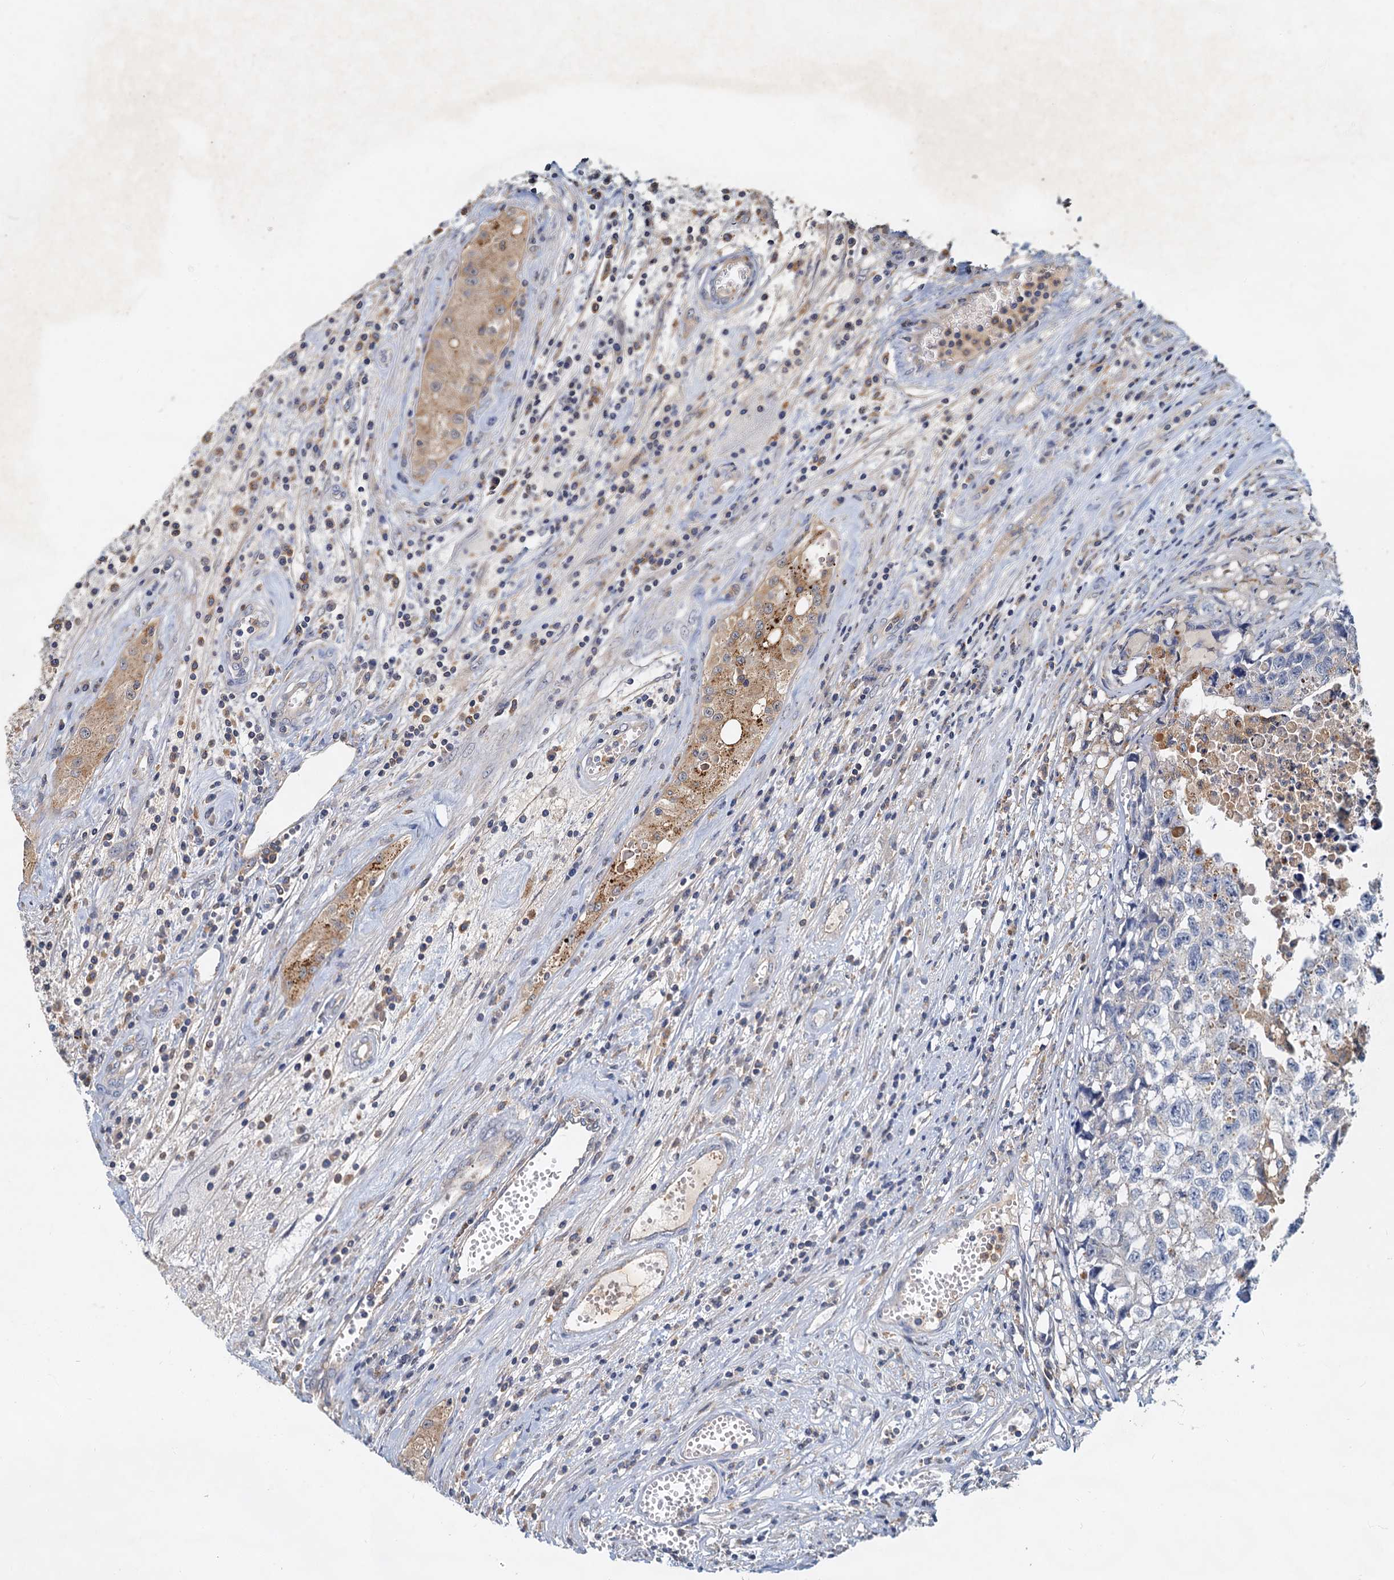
{"staining": {"intensity": "weak", "quantity": "25%-75%", "location": "cytoplasmic/membranous"}, "tissue": "testis cancer", "cell_type": "Tumor cells", "image_type": "cancer", "snomed": [{"axis": "morphology", "description": "Seminoma, NOS"}, {"axis": "morphology", "description": "Carcinoma, Embryonal, NOS"}, {"axis": "topography", "description": "Testis"}], "caption": "This image reveals immunohistochemistry (IHC) staining of embryonal carcinoma (testis), with low weak cytoplasmic/membranous positivity in approximately 25%-75% of tumor cells.", "gene": "TOLLIP", "patient": {"sex": "male", "age": 43}}